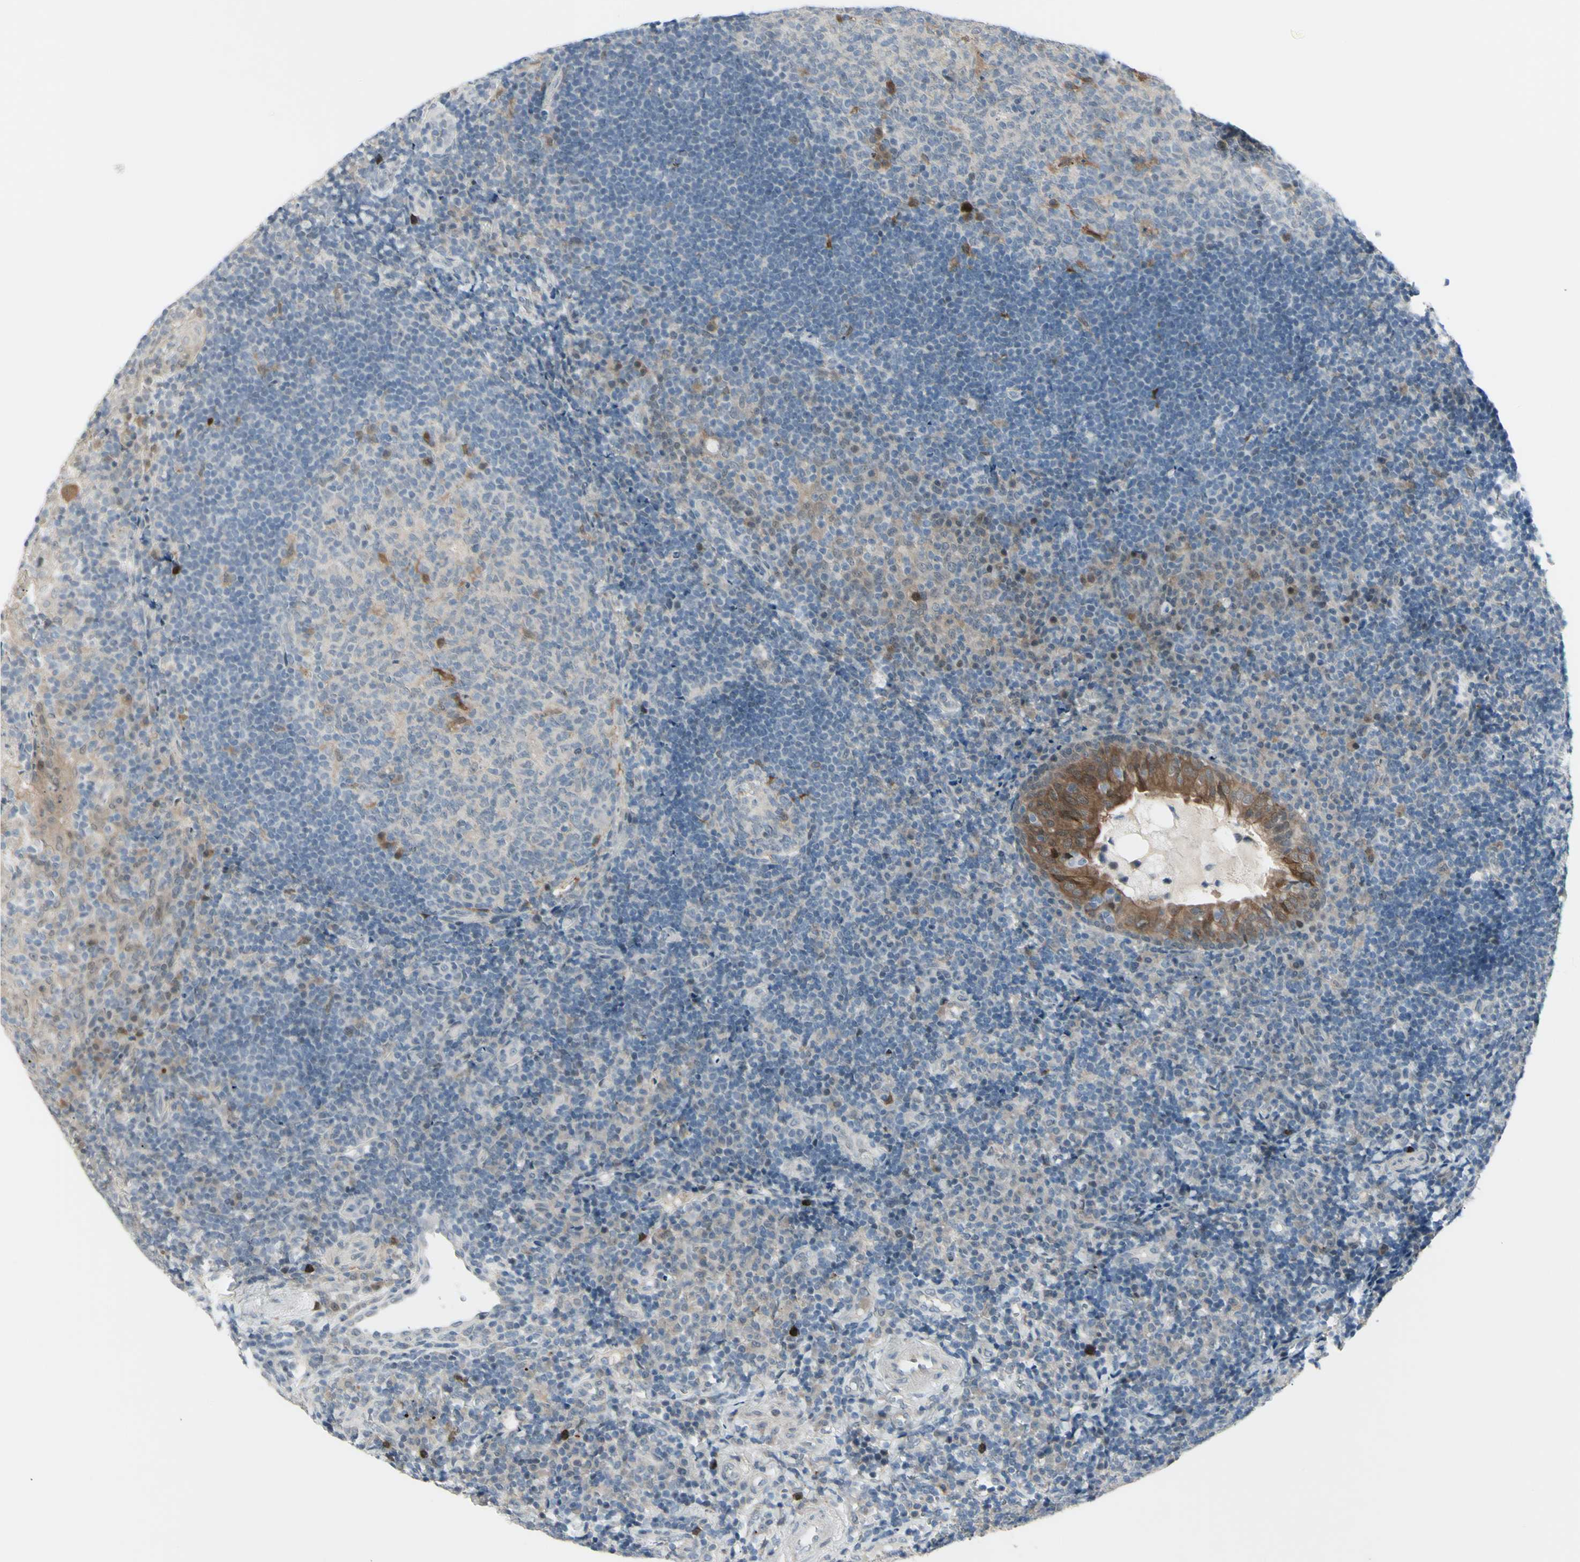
{"staining": {"intensity": "negative", "quantity": "none", "location": "none"}, "tissue": "tonsil", "cell_type": "Germinal center cells", "image_type": "normal", "snomed": [{"axis": "morphology", "description": "Normal tissue, NOS"}, {"axis": "topography", "description": "Tonsil"}], "caption": "This micrograph is of benign tonsil stained with IHC to label a protein in brown with the nuclei are counter-stained blue. There is no positivity in germinal center cells. (DAB (3,3'-diaminobenzidine) immunohistochemistry (IHC), high magnification).", "gene": "ETNK1", "patient": {"sex": "female", "age": 40}}